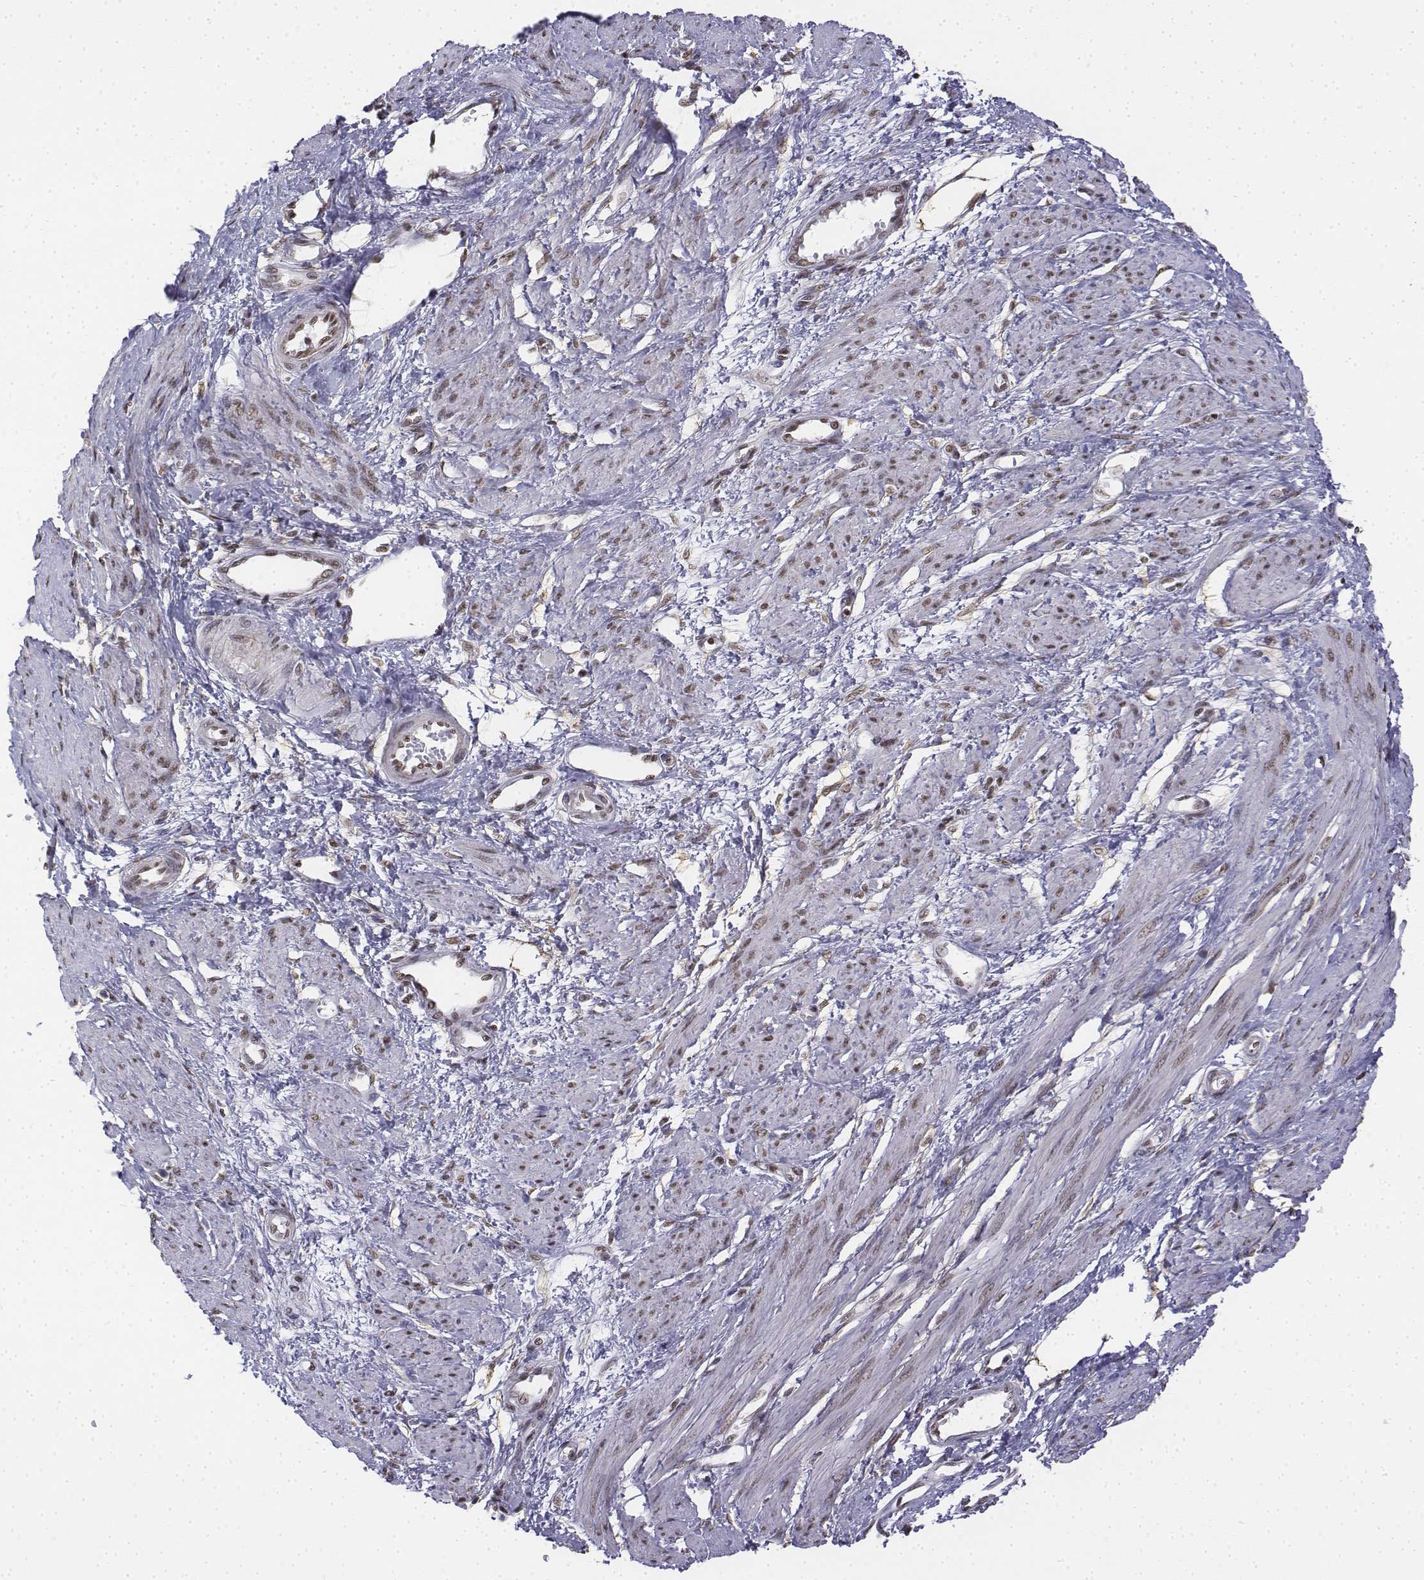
{"staining": {"intensity": "moderate", "quantity": ">75%", "location": "nuclear"}, "tissue": "smooth muscle", "cell_type": "Smooth muscle cells", "image_type": "normal", "snomed": [{"axis": "morphology", "description": "Normal tissue, NOS"}, {"axis": "topography", "description": "Smooth muscle"}, {"axis": "topography", "description": "Uterus"}], "caption": "Moderate nuclear protein expression is present in approximately >75% of smooth muscle cells in smooth muscle.", "gene": "SETD1A", "patient": {"sex": "female", "age": 39}}